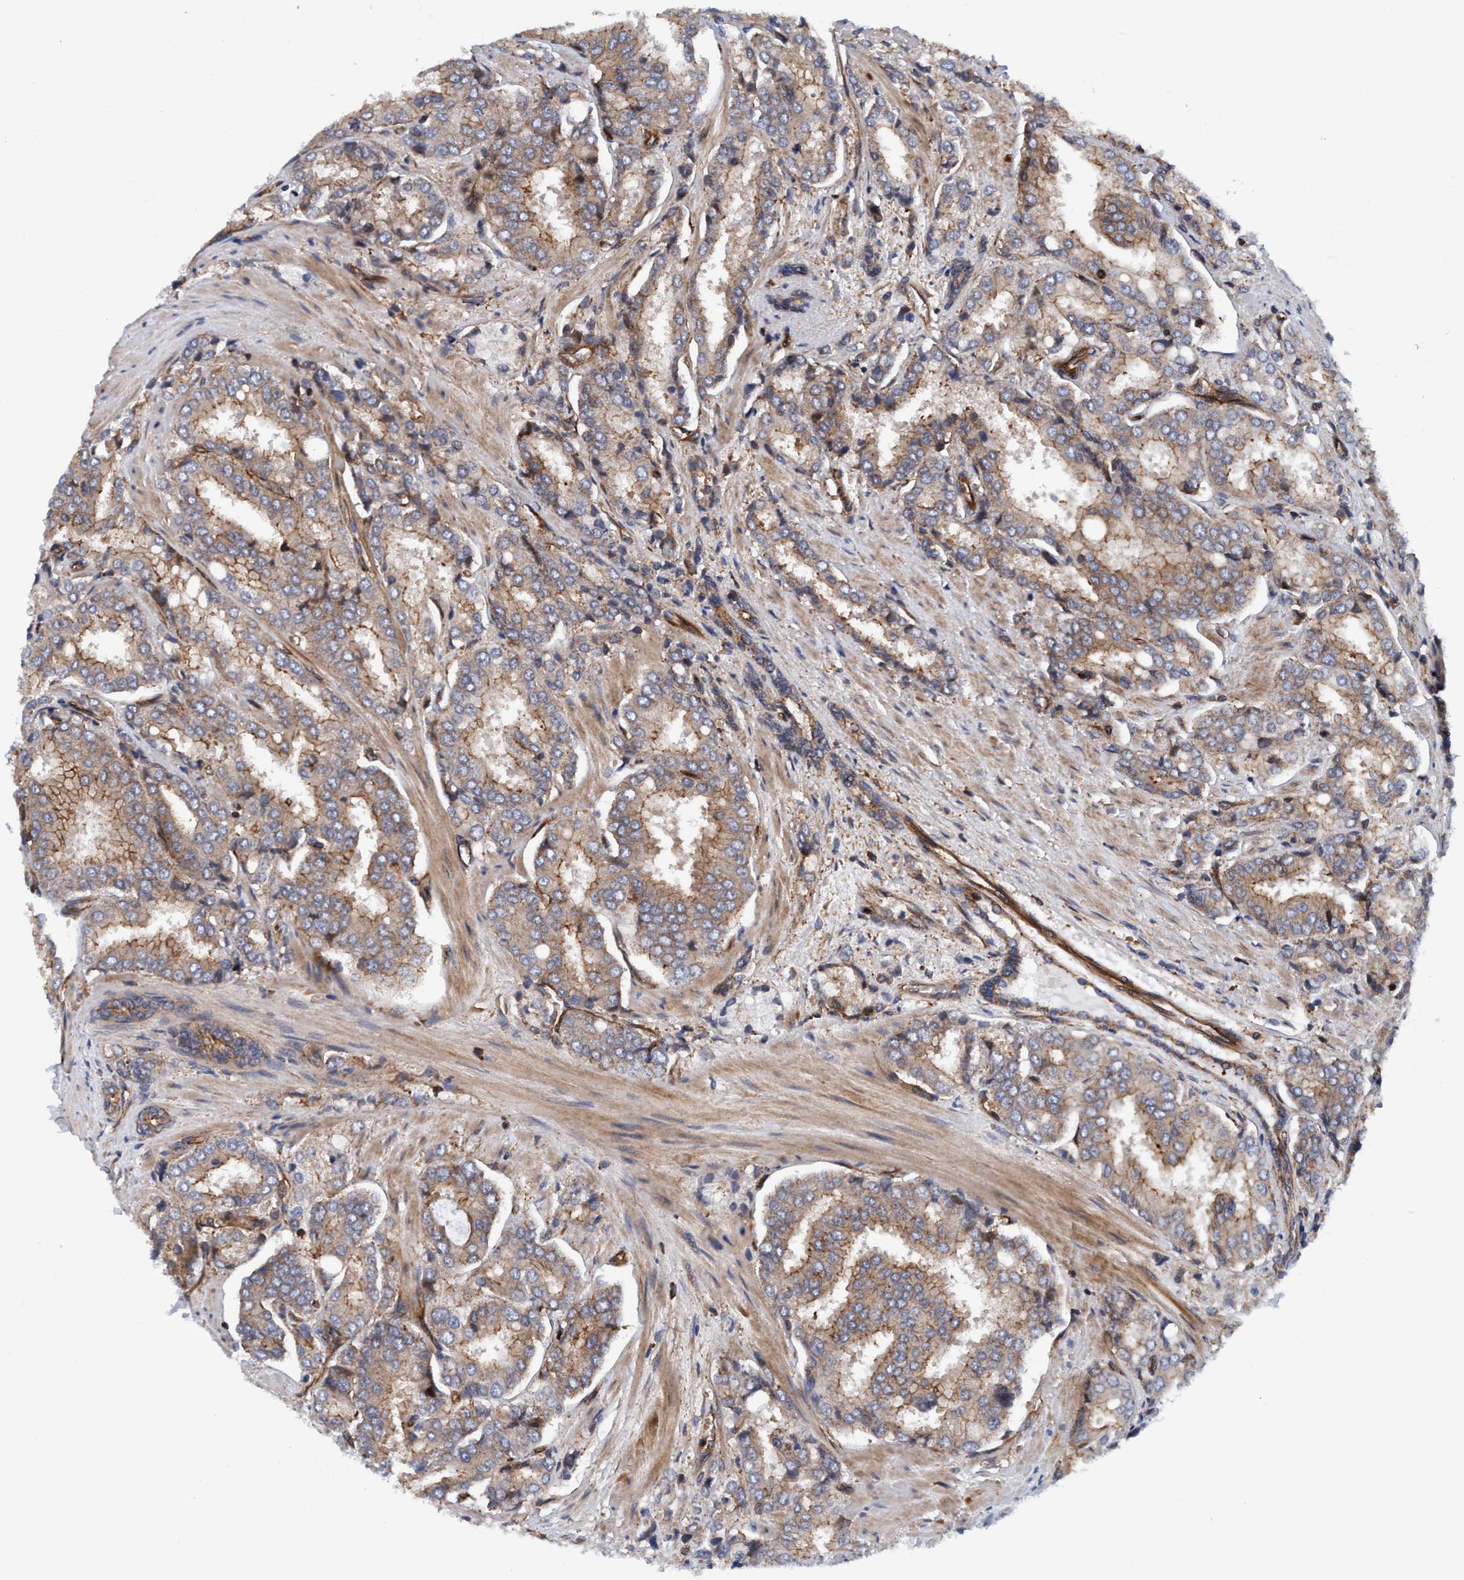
{"staining": {"intensity": "weak", "quantity": ">75%", "location": "cytoplasmic/membranous"}, "tissue": "prostate cancer", "cell_type": "Tumor cells", "image_type": "cancer", "snomed": [{"axis": "morphology", "description": "Adenocarcinoma, High grade"}, {"axis": "topography", "description": "Prostate"}], "caption": "Tumor cells exhibit weak cytoplasmic/membranous positivity in about >75% of cells in prostate cancer. The protein is shown in brown color, while the nuclei are stained blue.", "gene": "MCM3AP", "patient": {"sex": "male", "age": 50}}